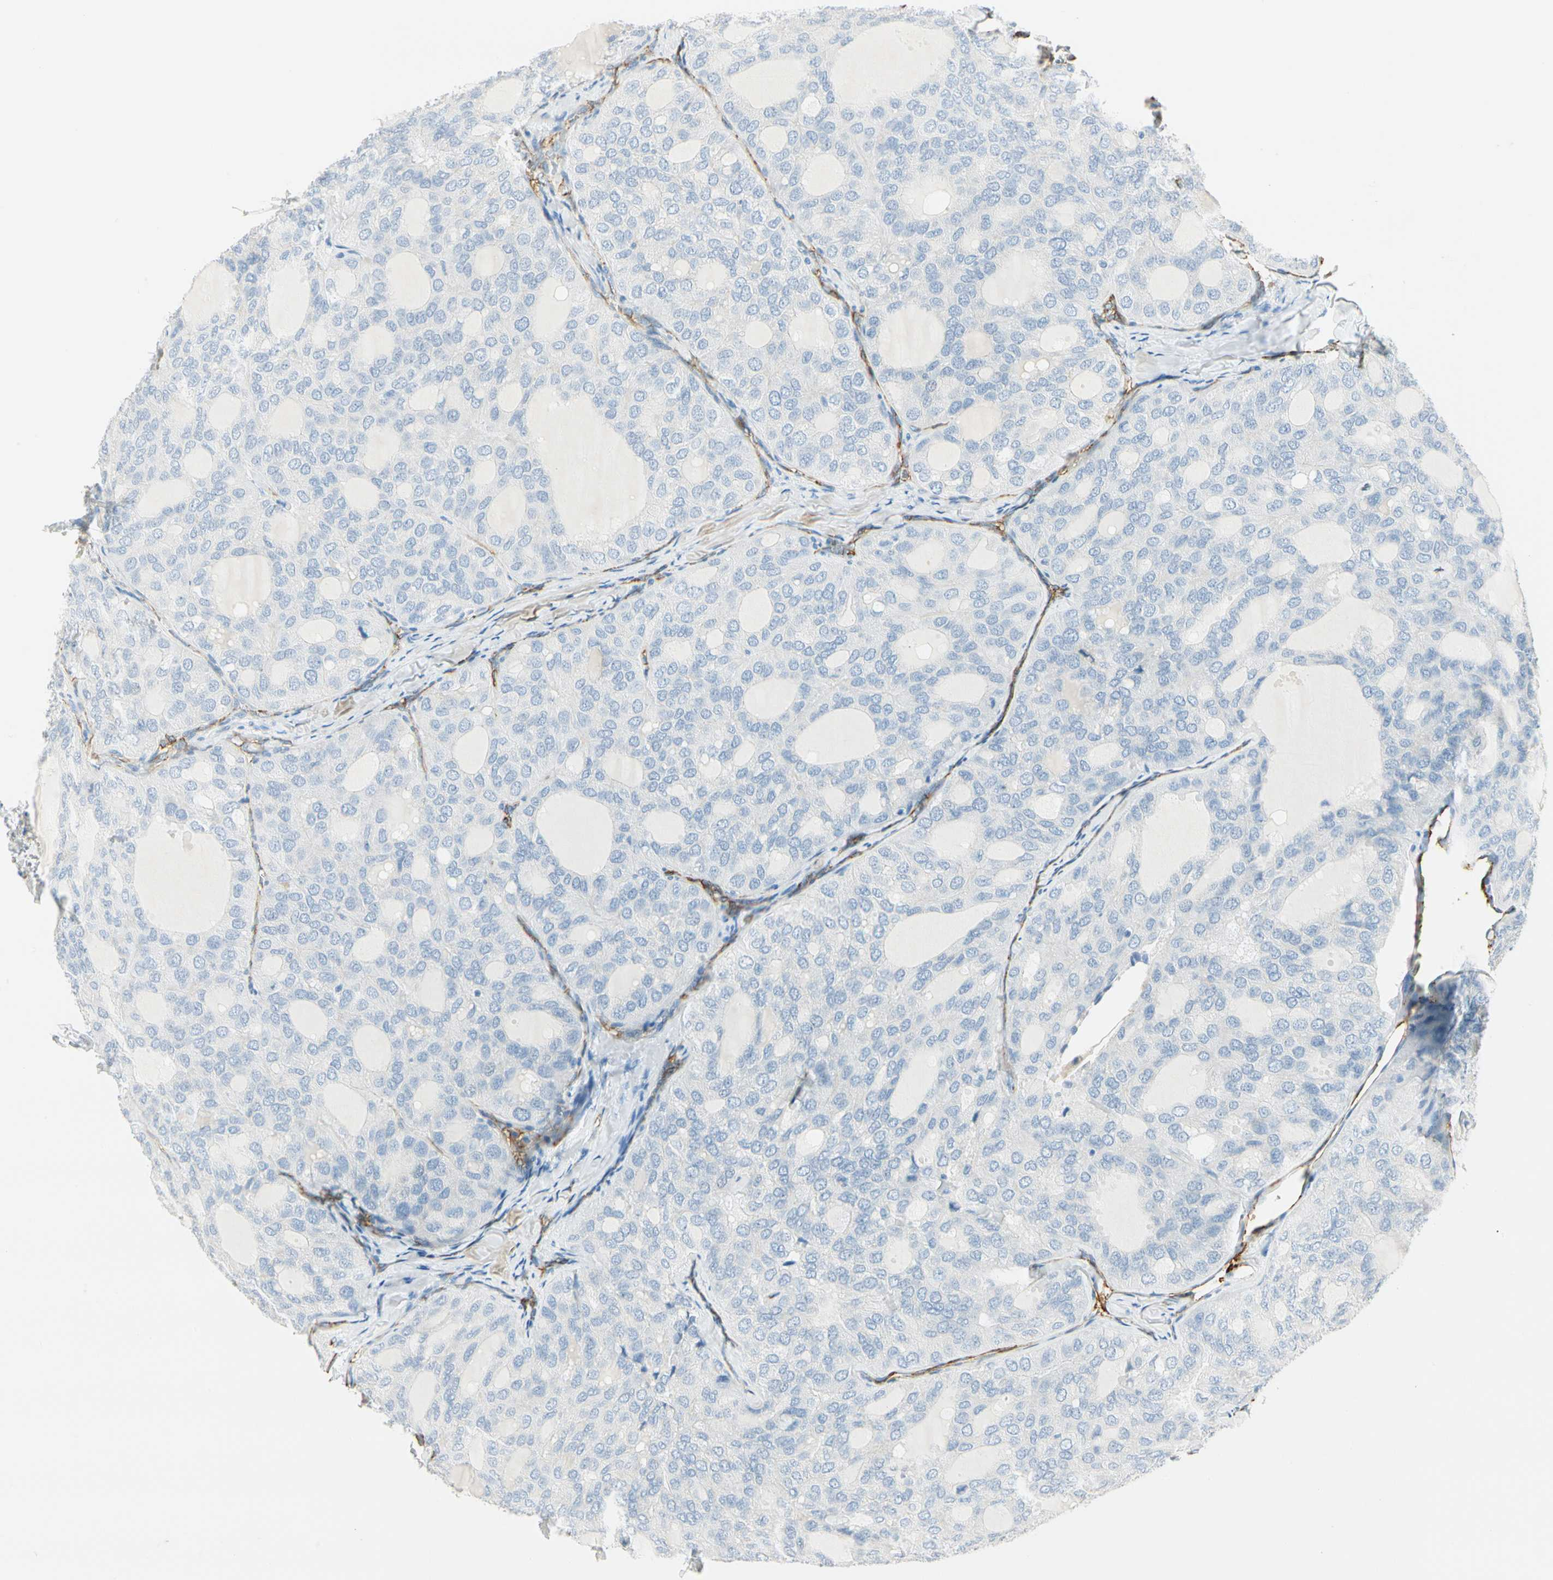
{"staining": {"intensity": "negative", "quantity": "none", "location": "none"}, "tissue": "thyroid cancer", "cell_type": "Tumor cells", "image_type": "cancer", "snomed": [{"axis": "morphology", "description": "Follicular adenoma carcinoma, NOS"}, {"axis": "topography", "description": "Thyroid gland"}], "caption": "Immunohistochemical staining of human thyroid cancer demonstrates no significant staining in tumor cells.", "gene": "VPS9D1", "patient": {"sex": "male", "age": 75}}